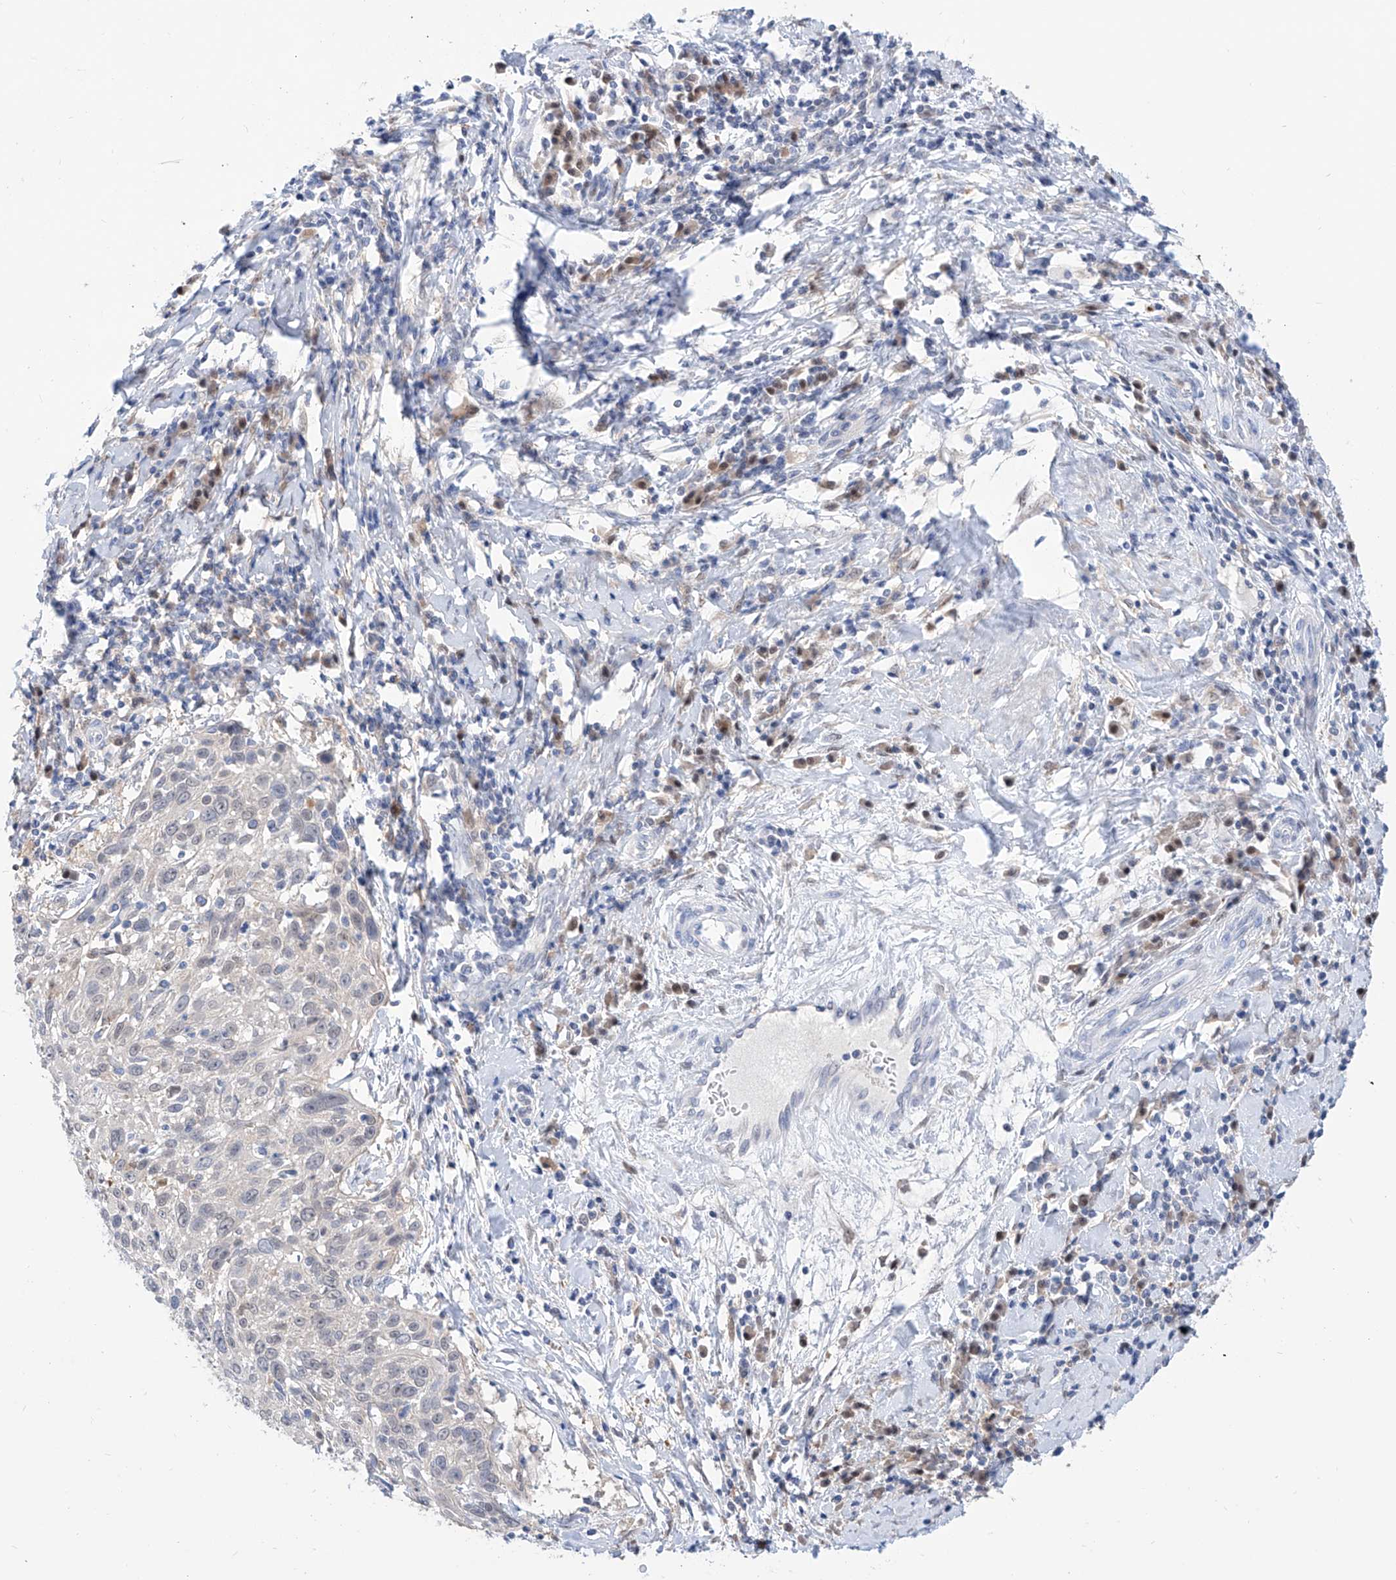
{"staining": {"intensity": "negative", "quantity": "none", "location": "none"}, "tissue": "cervical cancer", "cell_type": "Tumor cells", "image_type": "cancer", "snomed": [{"axis": "morphology", "description": "Squamous cell carcinoma, NOS"}, {"axis": "topography", "description": "Cervix"}], "caption": "The micrograph demonstrates no significant staining in tumor cells of squamous cell carcinoma (cervical). (Brightfield microscopy of DAB immunohistochemistry (IHC) at high magnification).", "gene": "PDXK", "patient": {"sex": "female", "age": 51}}